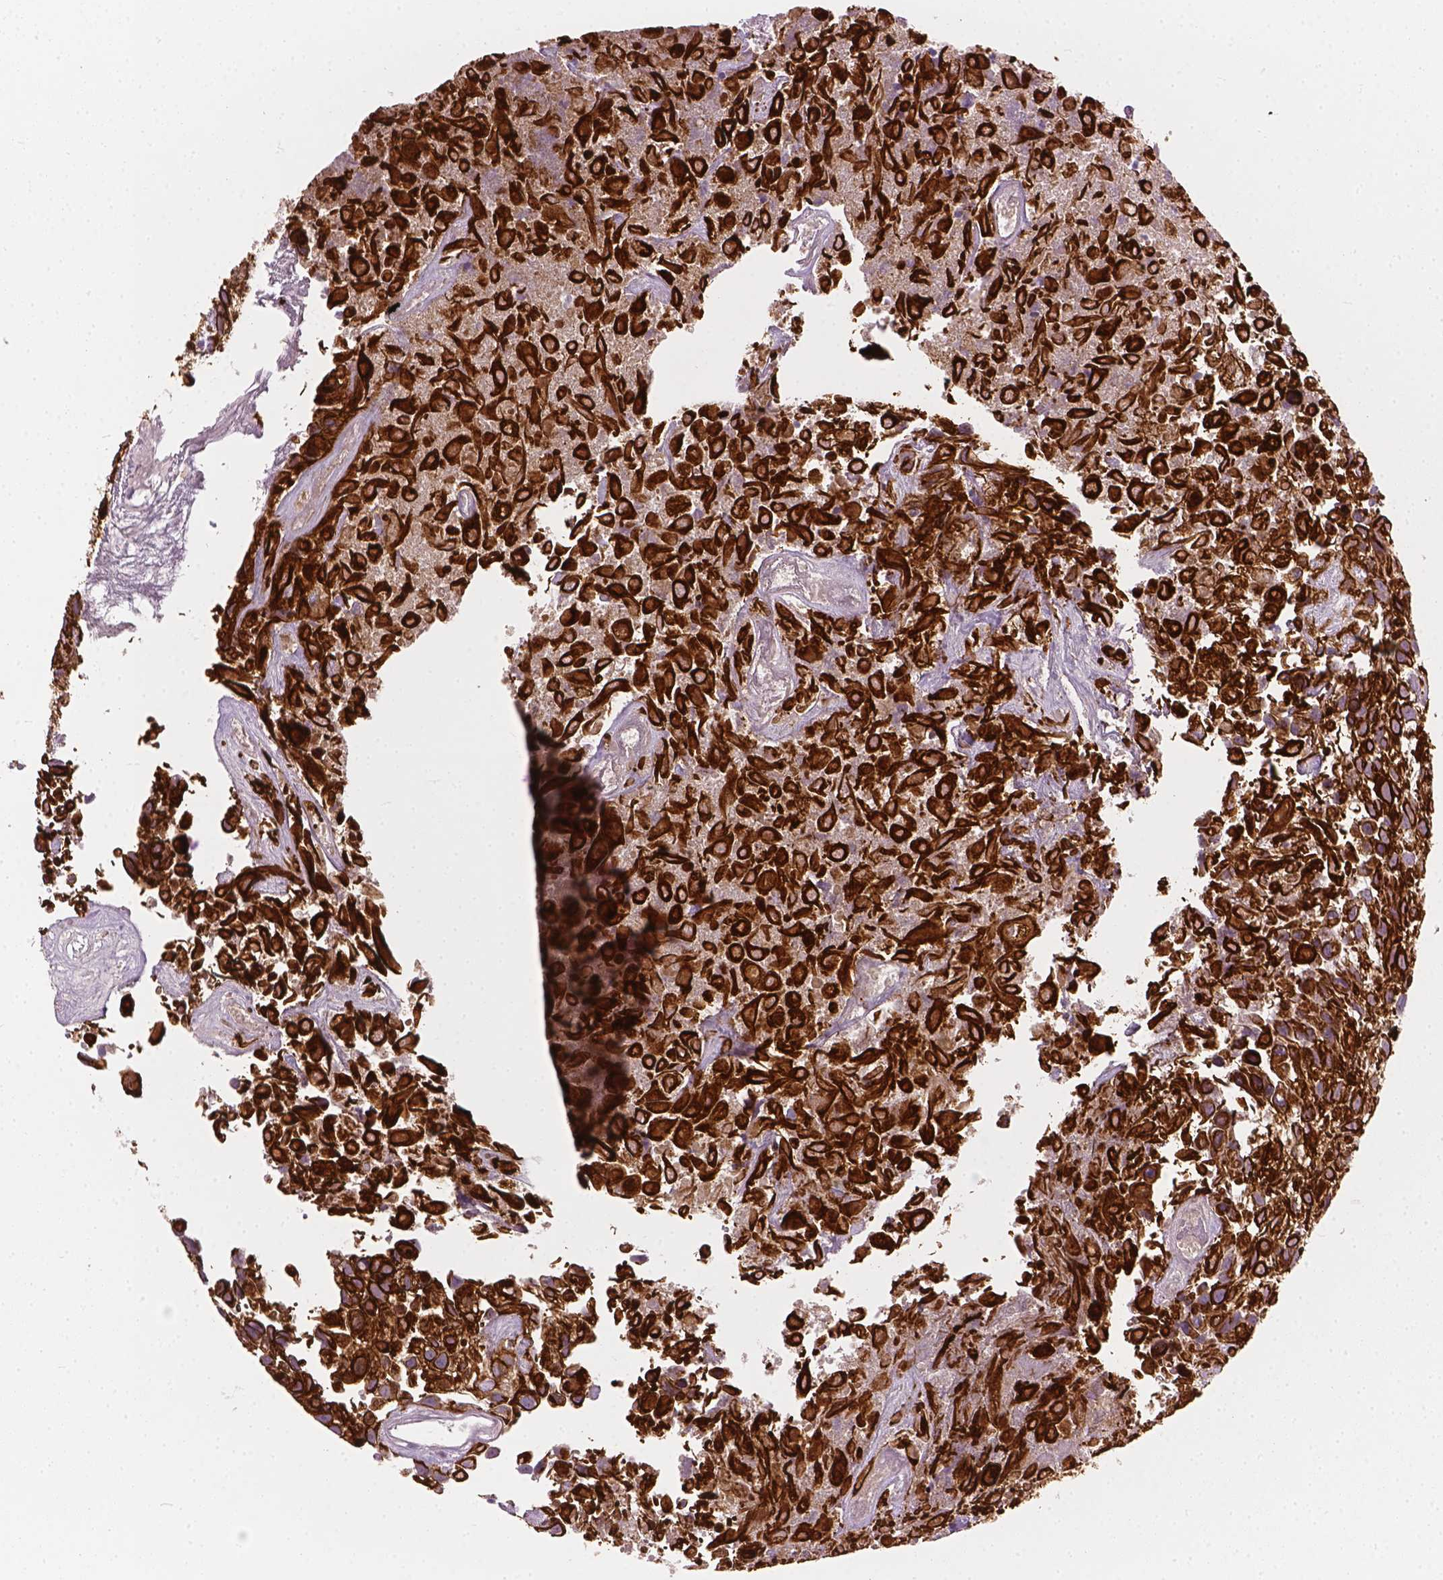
{"staining": {"intensity": "strong", "quantity": ">75%", "location": "cytoplasmic/membranous"}, "tissue": "urothelial cancer", "cell_type": "Tumor cells", "image_type": "cancer", "snomed": [{"axis": "morphology", "description": "Urothelial carcinoma, High grade"}, {"axis": "topography", "description": "Urinary bladder"}], "caption": "A photomicrograph of high-grade urothelial carcinoma stained for a protein exhibits strong cytoplasmic/membranous brown staining in tumor cells.", "gene": "KRT17", "patient": {"sex": "male", "age": 56}}